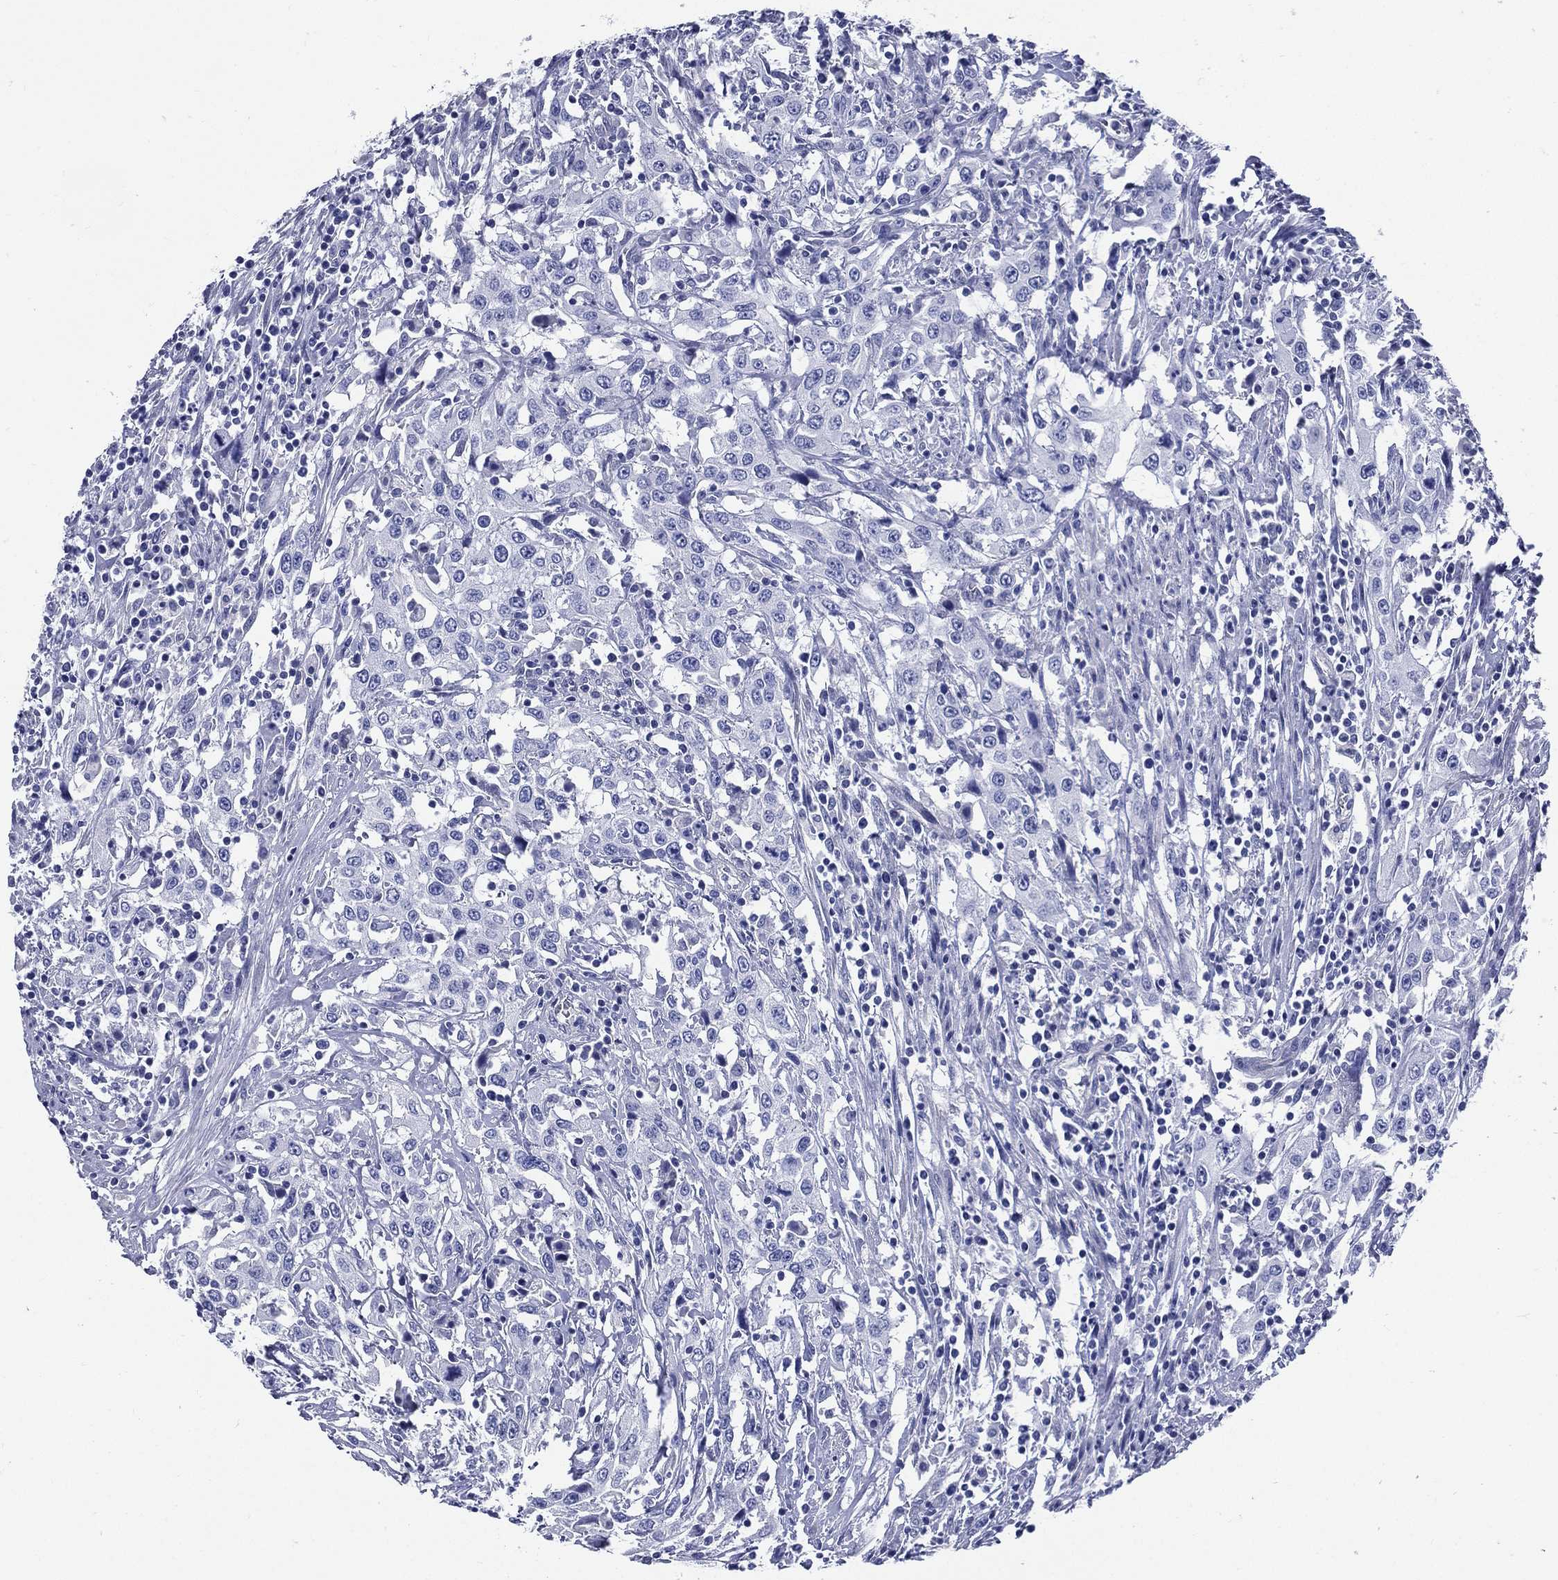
{"staining": {"intensity": "negative", "quantity": "none", "location": "none"}, "tissue": "urothelial cancer", "cell_type": "Tumor cells", "image_type": "cancer", "snomed": [{"axis": "morphology", "description": "Urothelial carcinoma, High grade"}, {"axis": "topography", "description": "Urinary bladder"}], "caption": "This image is of urothelial cancer stained with IHC to label a protein in brown with the nuclei are counter-stained blue. There is no expression in tumor cells.", "gene": "DPYS", "patient": {"sex": "male", "age": 61}}